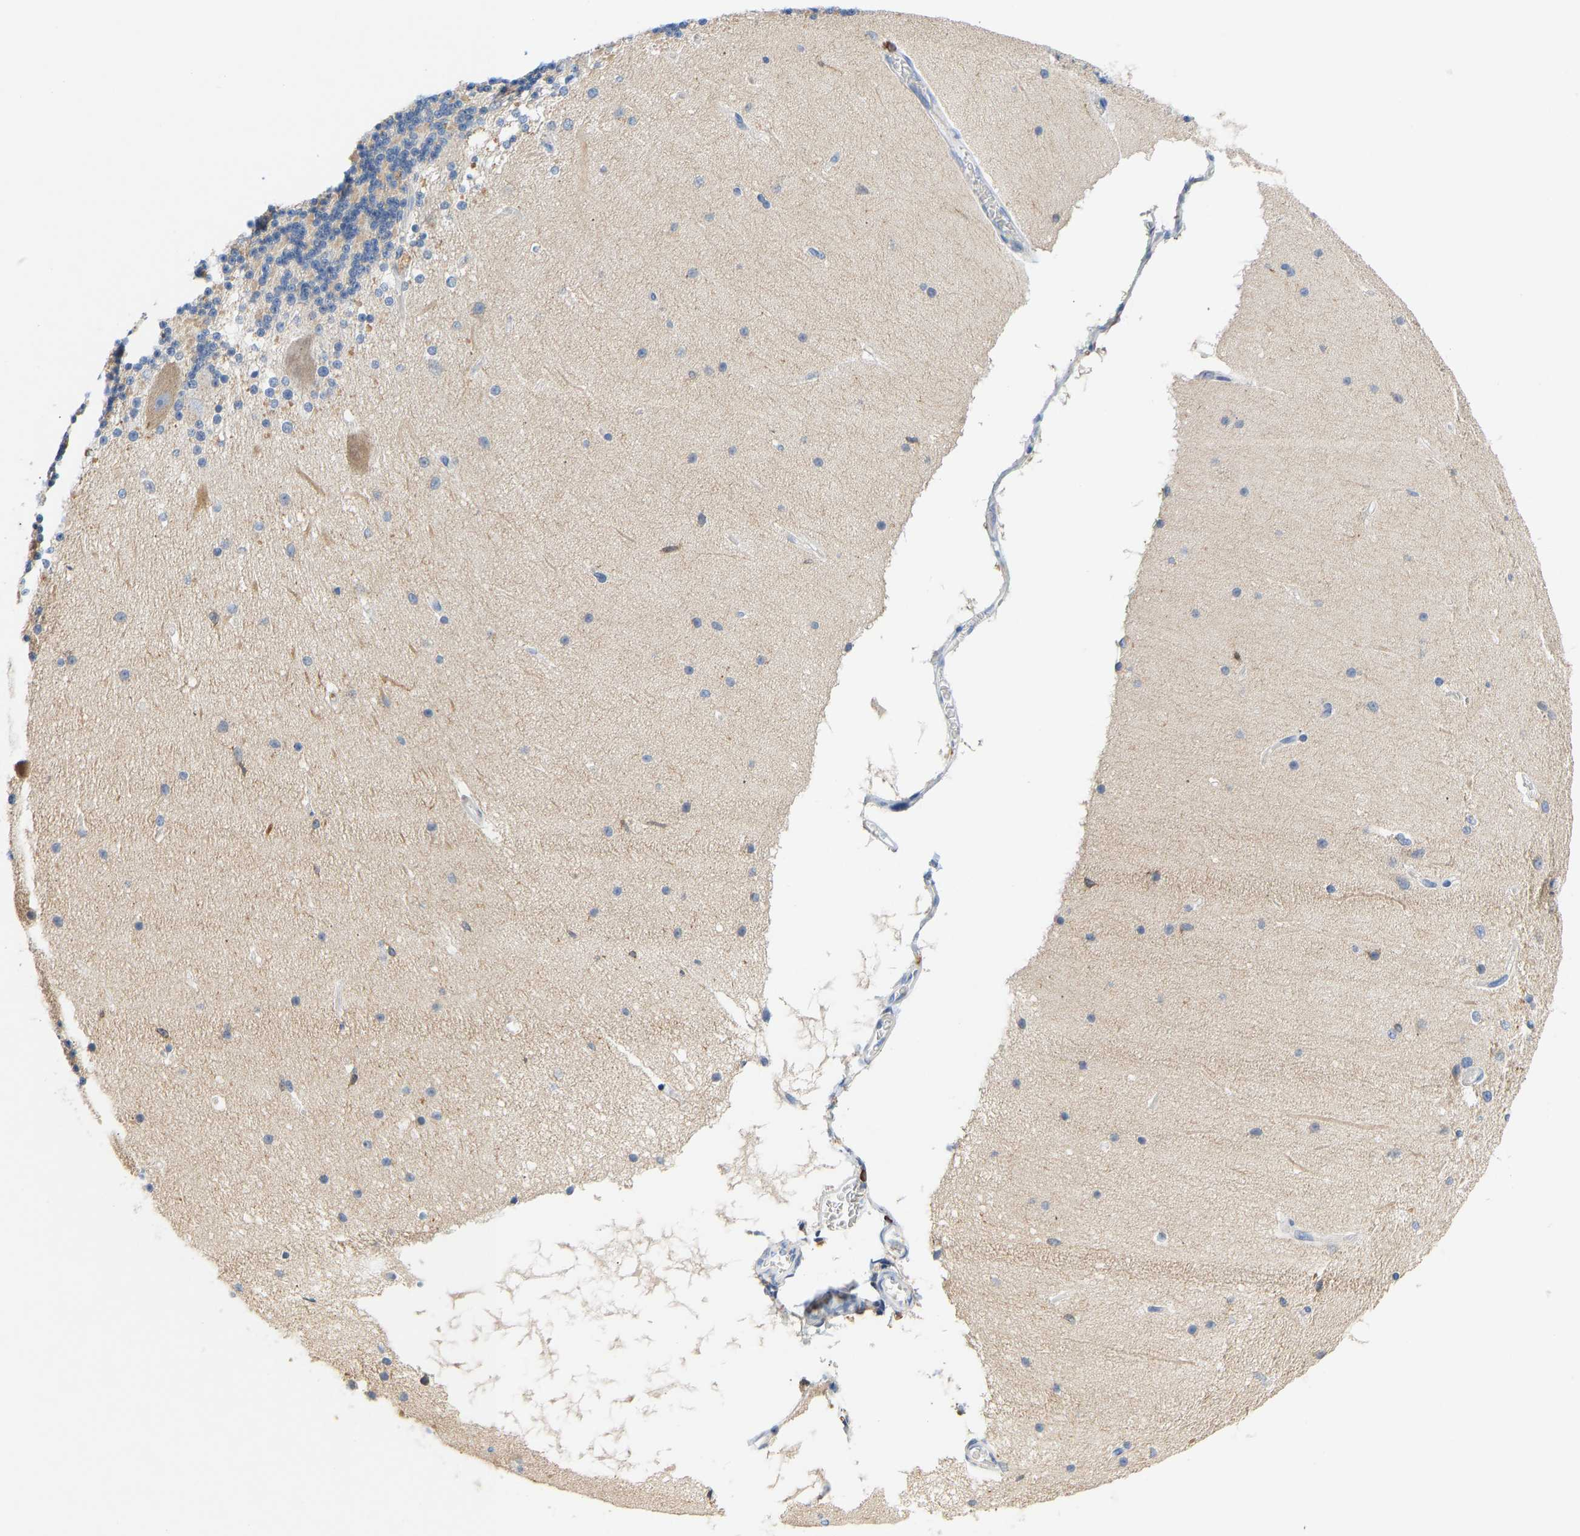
{"staining": {"intensity": "weak", "quantity": "25%-75%", "location": "cytoplasmic/membranous"}, "tissue": "cerebellum", "cell_type": "Cells in granular layer", "image_type": "normal", "snomed": [{"axis": "morphology", "description": "Normal tissue, NOS"}, {"axis": "topography", "description": "Cerebellum"}], "caption": "Immunohistochemical staining of unremarkable cerebellum displays 25%-75% levels of weak cytoplasmic/membranous protein staining in approximately 25%-75% of cells in granular layer. (Brightfield microscopy of DAB IHC at high magnification).", "gene": "EVL", "patient": {"sex": "female", "age": 19}}